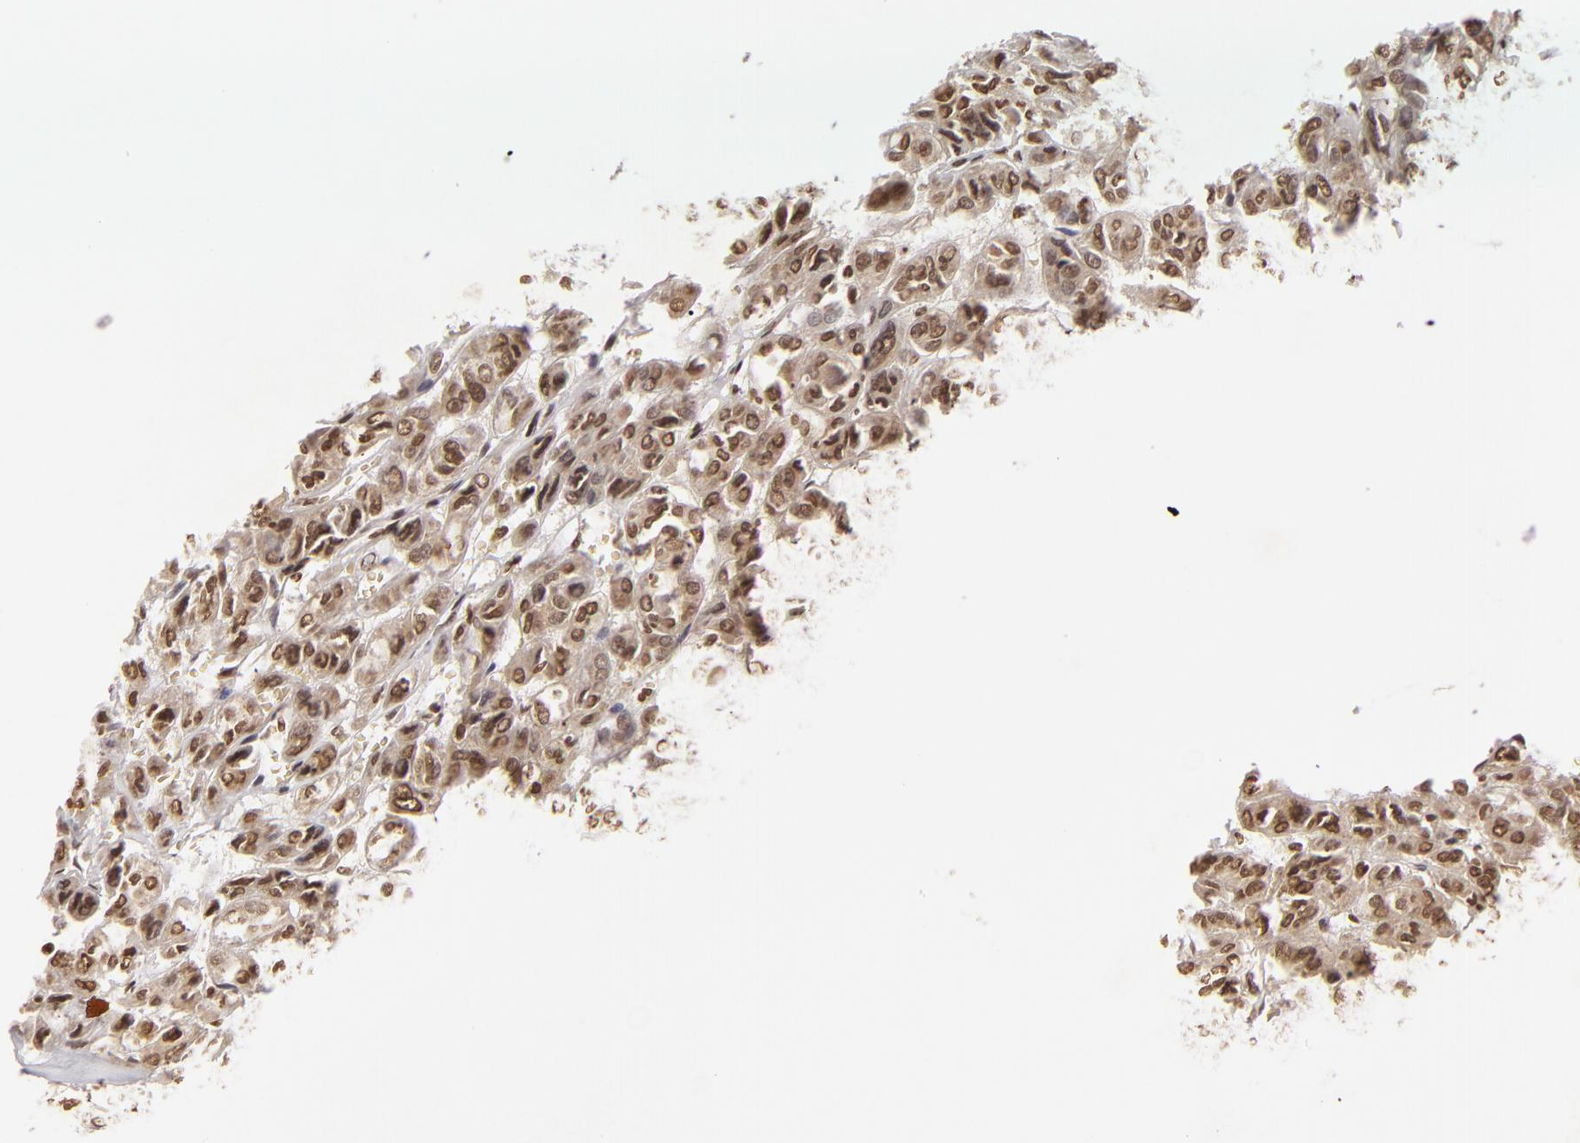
{"staining": {"intensity": "moderate", "quantity": ">75%", "location": "cytoplasmic/membranous,nuclear"}, "tissue": "thyroid cancer", "cell_type": "Tumor cells", "image_type": "cancer", "snomed": [{"axis": "morphology", "description": "Follicular adenoma carcinoma, NOS"}, {"axis": "topography", "description": "Thyroid gland"}], "caption": "A medium amount of moderate cytoplasmic/membranous and nuclear expression is identified in about >75% of tumor cells in thyroid cancer tissue. (Brightfield microscopy of DAB IHC at high magnification).", "gene": "CUL3", "patient": {"sex": "female", "age": 71}}